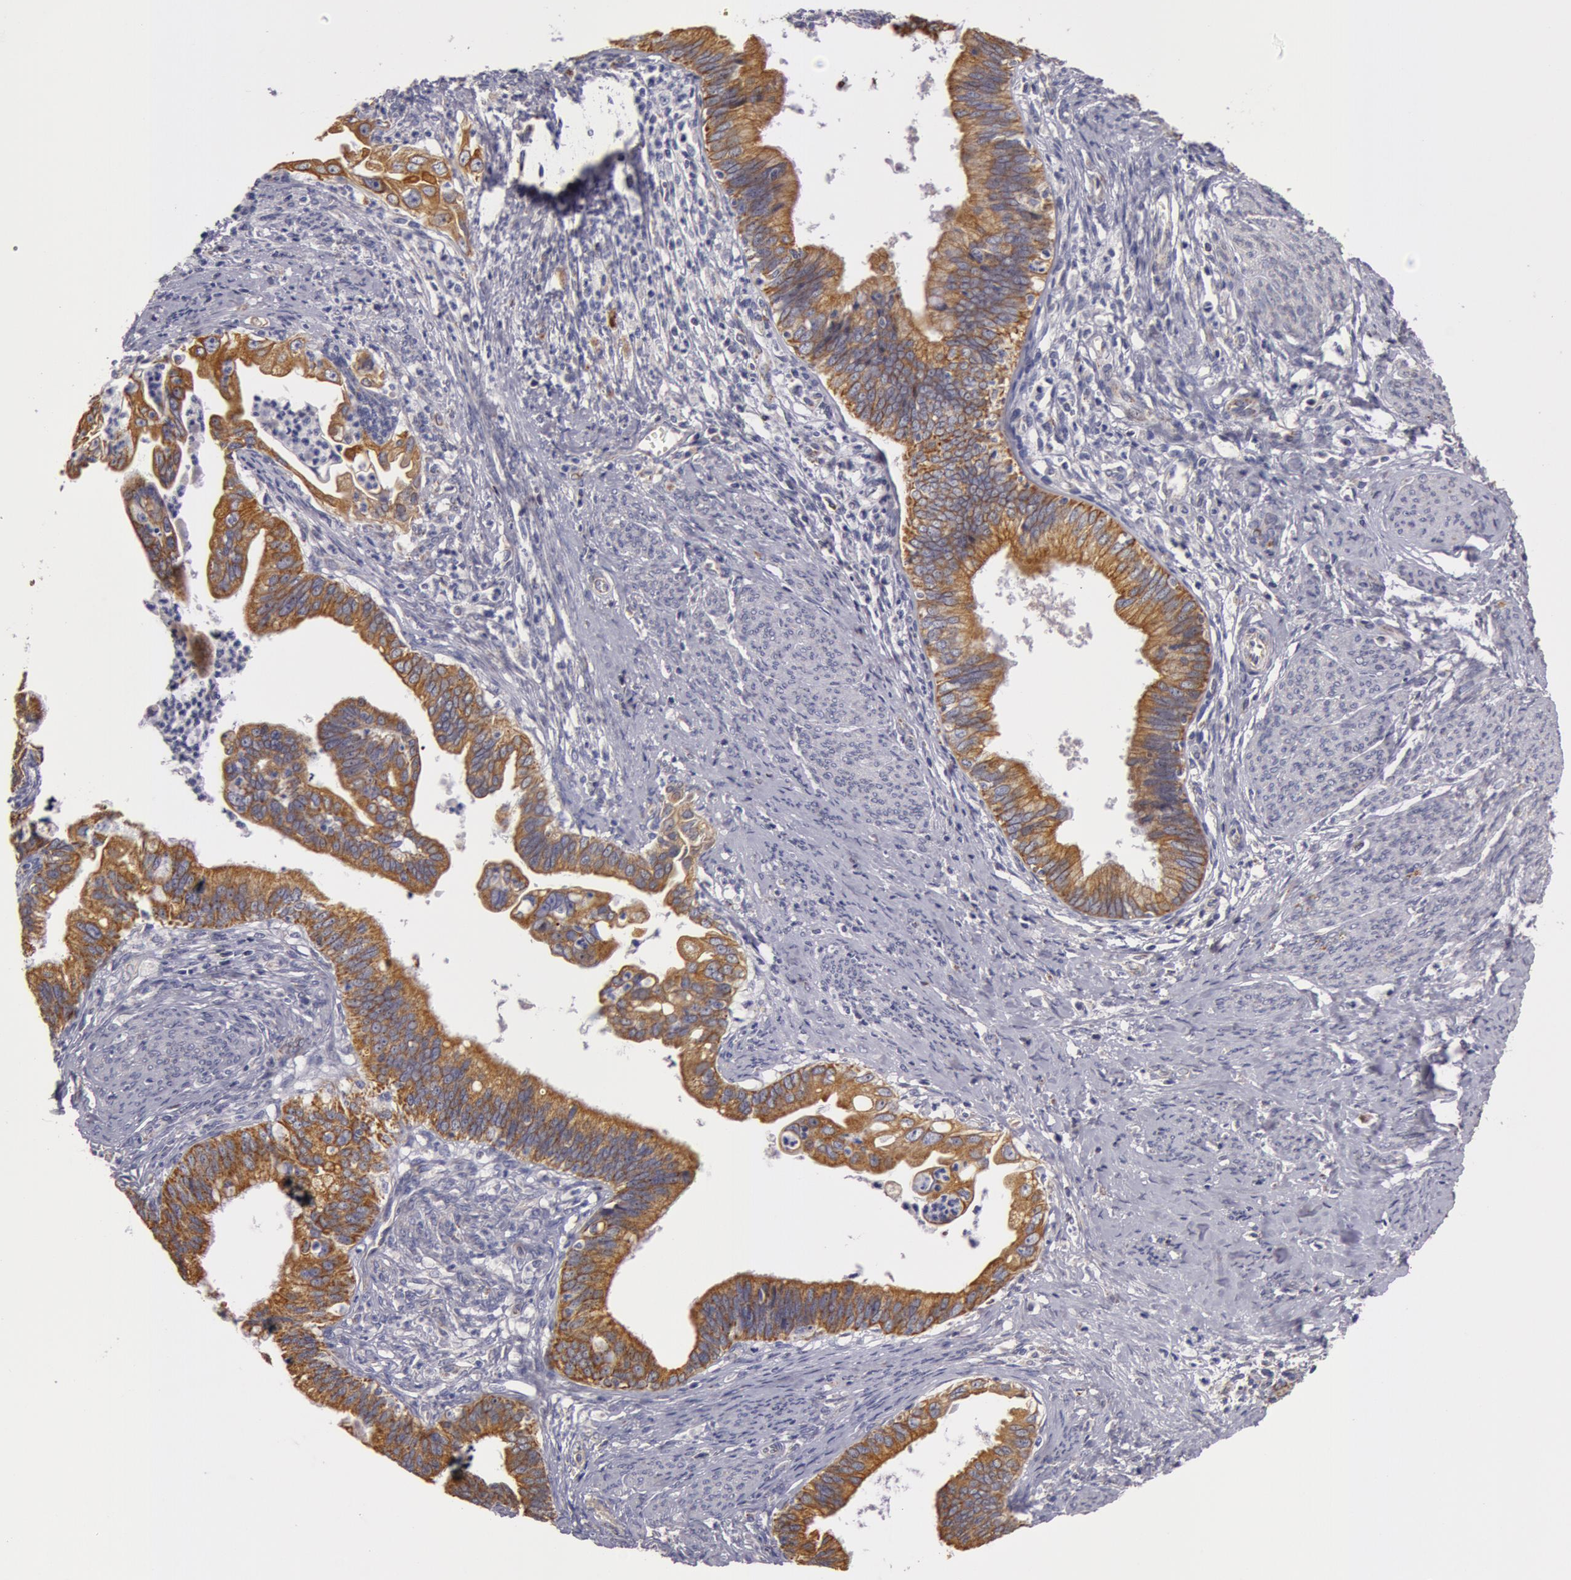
{"staining": {"intensity": "strong", "quantity": ">75%", "location": "cytoplasmic/membranous"}, "tissue": "cervical cancer", "cell_type": "Tumor cells", "image_type": "cancer", "snomed": [{"axis": "morphology", "description": "Adenocarcinoma, NOS"}, {"axis": "topography", "description": "Cervix"}], "caption": "Tumor cells show strong cytoplasmic/membranous expression in approximately >75% of cells in adenocarcinoma (cervical). The staining was performed using DAB, with brown indicating positive protein expression. Nuclei are stained blue with hematoxylin.", "gene": "KRT18", "patient": {"sex": "female", "age": 47}}